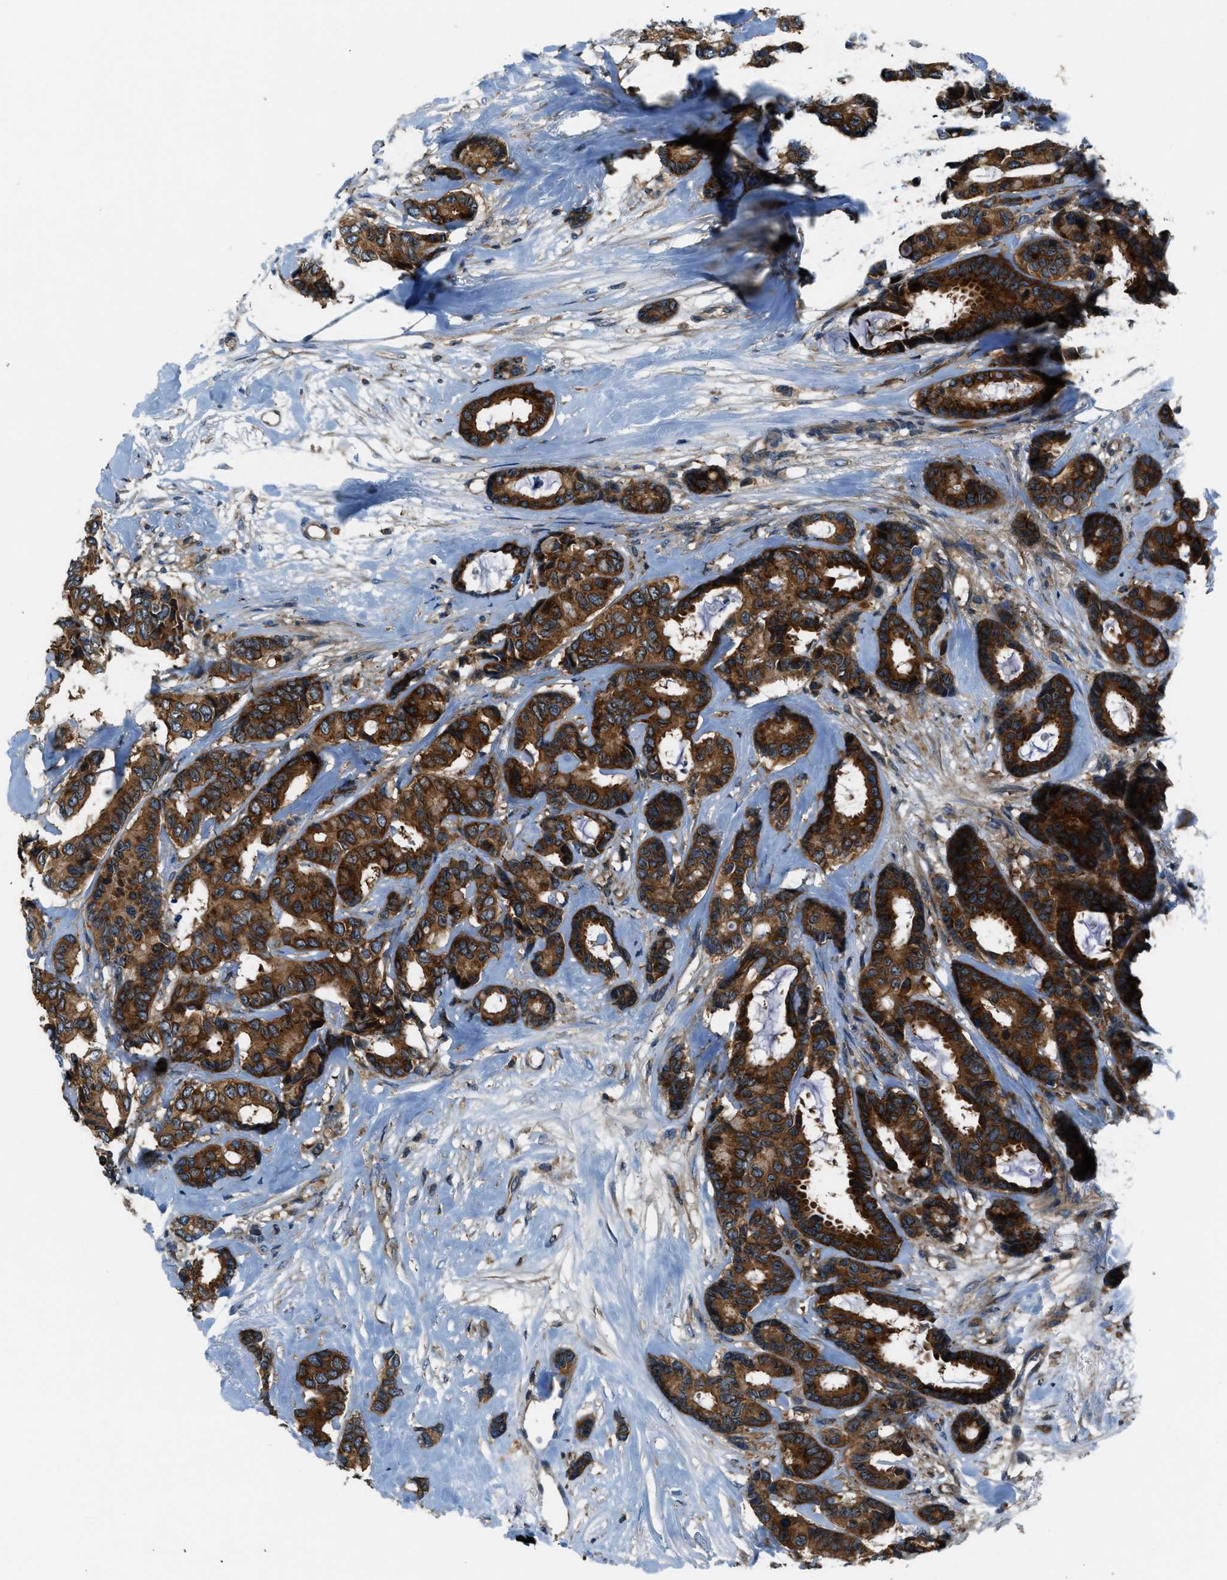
{"staining": {"intensity": "strong", "quantity": ">75%", "location": "cytoplasmic/membranous"}, "tissue": "breast cancer", "cell_type": "Tumor cells", "image_type": "cancer", "snomed": [{"axis": "morphology", "description": "Duct carcinoma"}, {"axis": "topography", "description": "Breast"}], "caption": "A photomicrograph showing strong cytoplasmic/membranous positivity in approximately >75% of tumor cells in breast cancer (infiltrating ductal carcinoma), as visualized by brown immunohistochemical staining.", "gene": "ARFGAP2", "patient": {"sex": "female", "age": 87}}